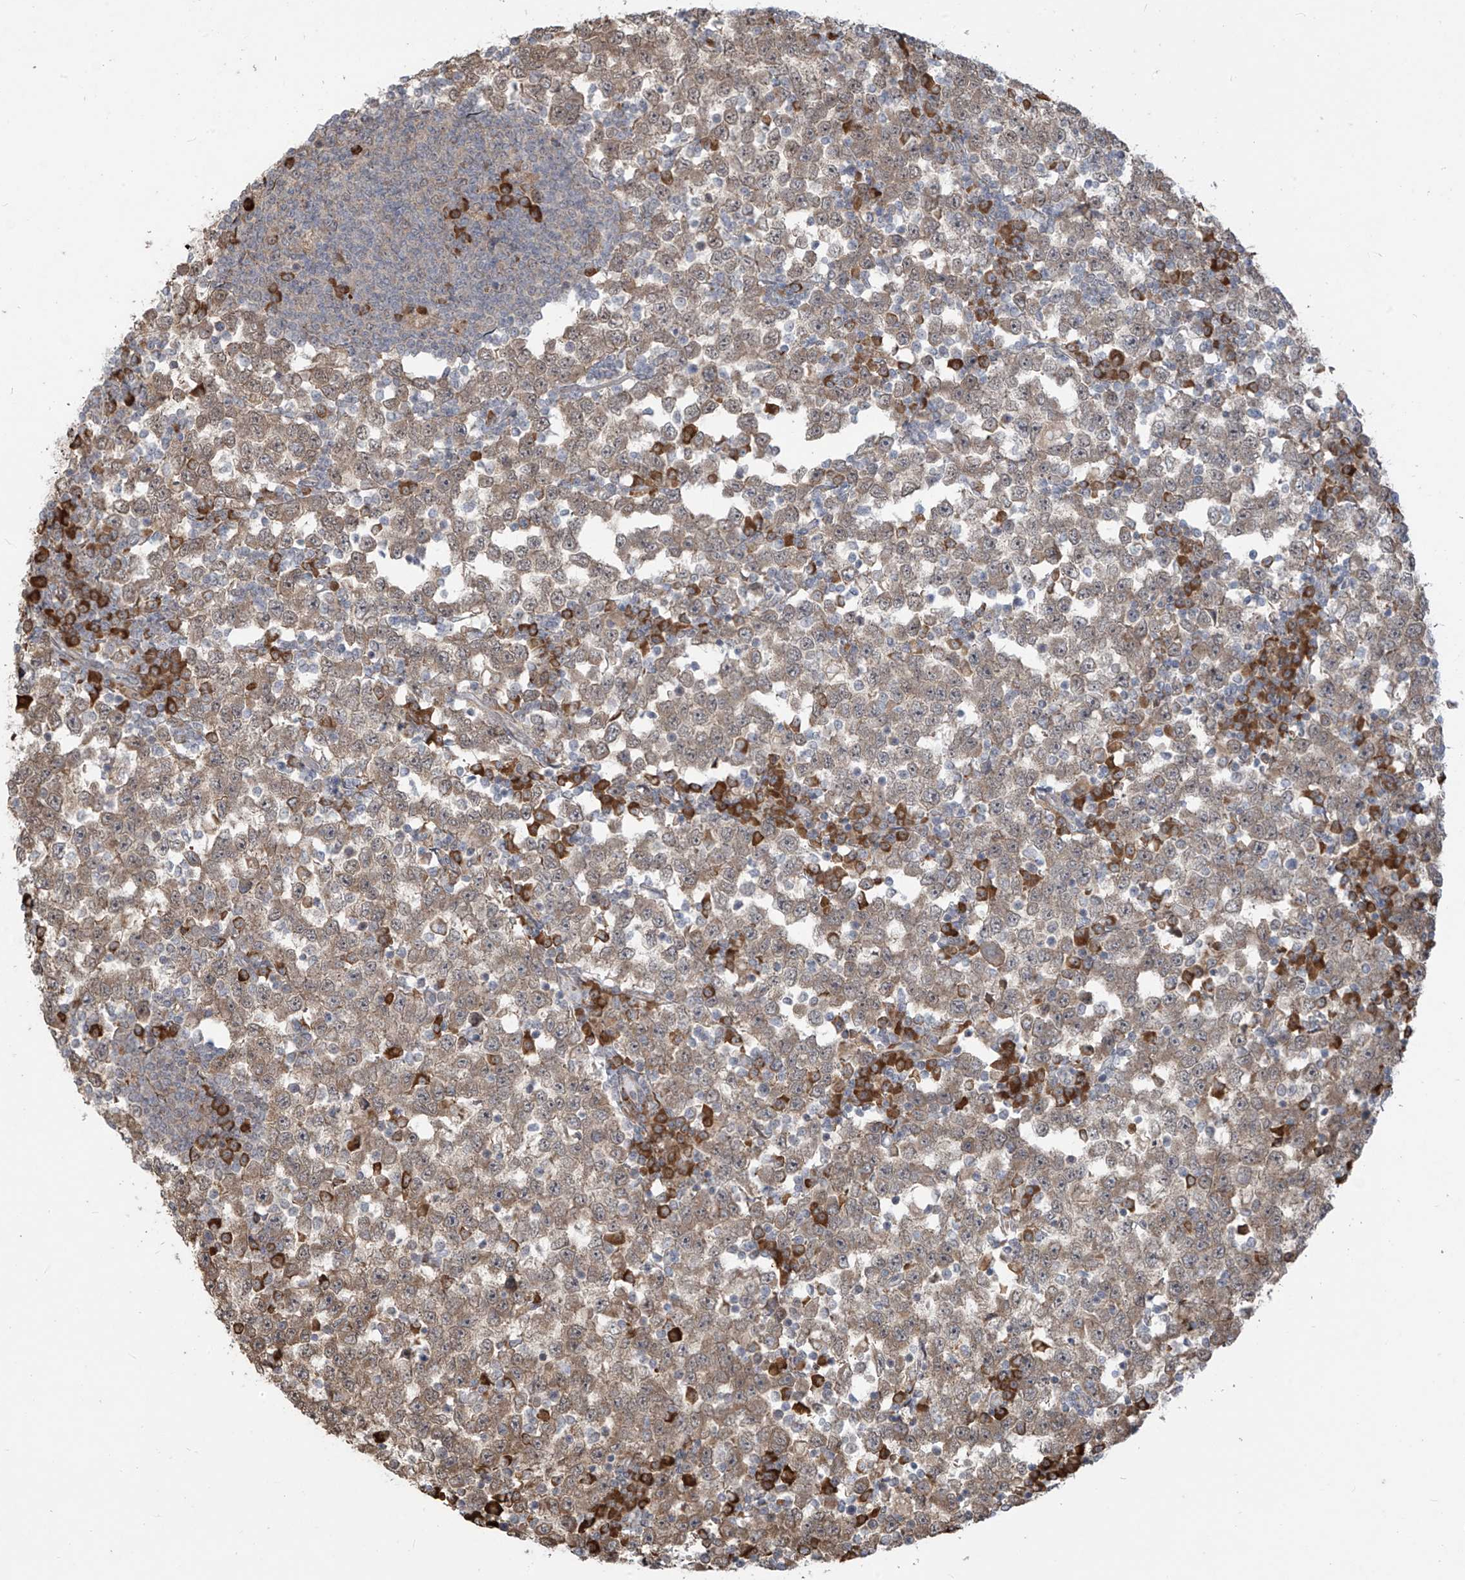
{"staining": {"intensity": "weak", "quantity": ">75%", "location": "cytoplasmic/membranous"}, "tissue": "testis cancer", "cell_type": "Tumor cells", "image_type": "cancer", "snomed": [{"axis": "morphology", "description": "Seminoma, NOS"}, {"axis": "topography", "description": "Testis"}], "caption": "Testis cancer (seminoma) was stained to show a protein in brown. There is low levels of weak cytoplasmic/membranous staining in approximately >75% of tumor cells.", "gene": "PLEKHM3", "patient": {"sex": "male", "age": 65}}